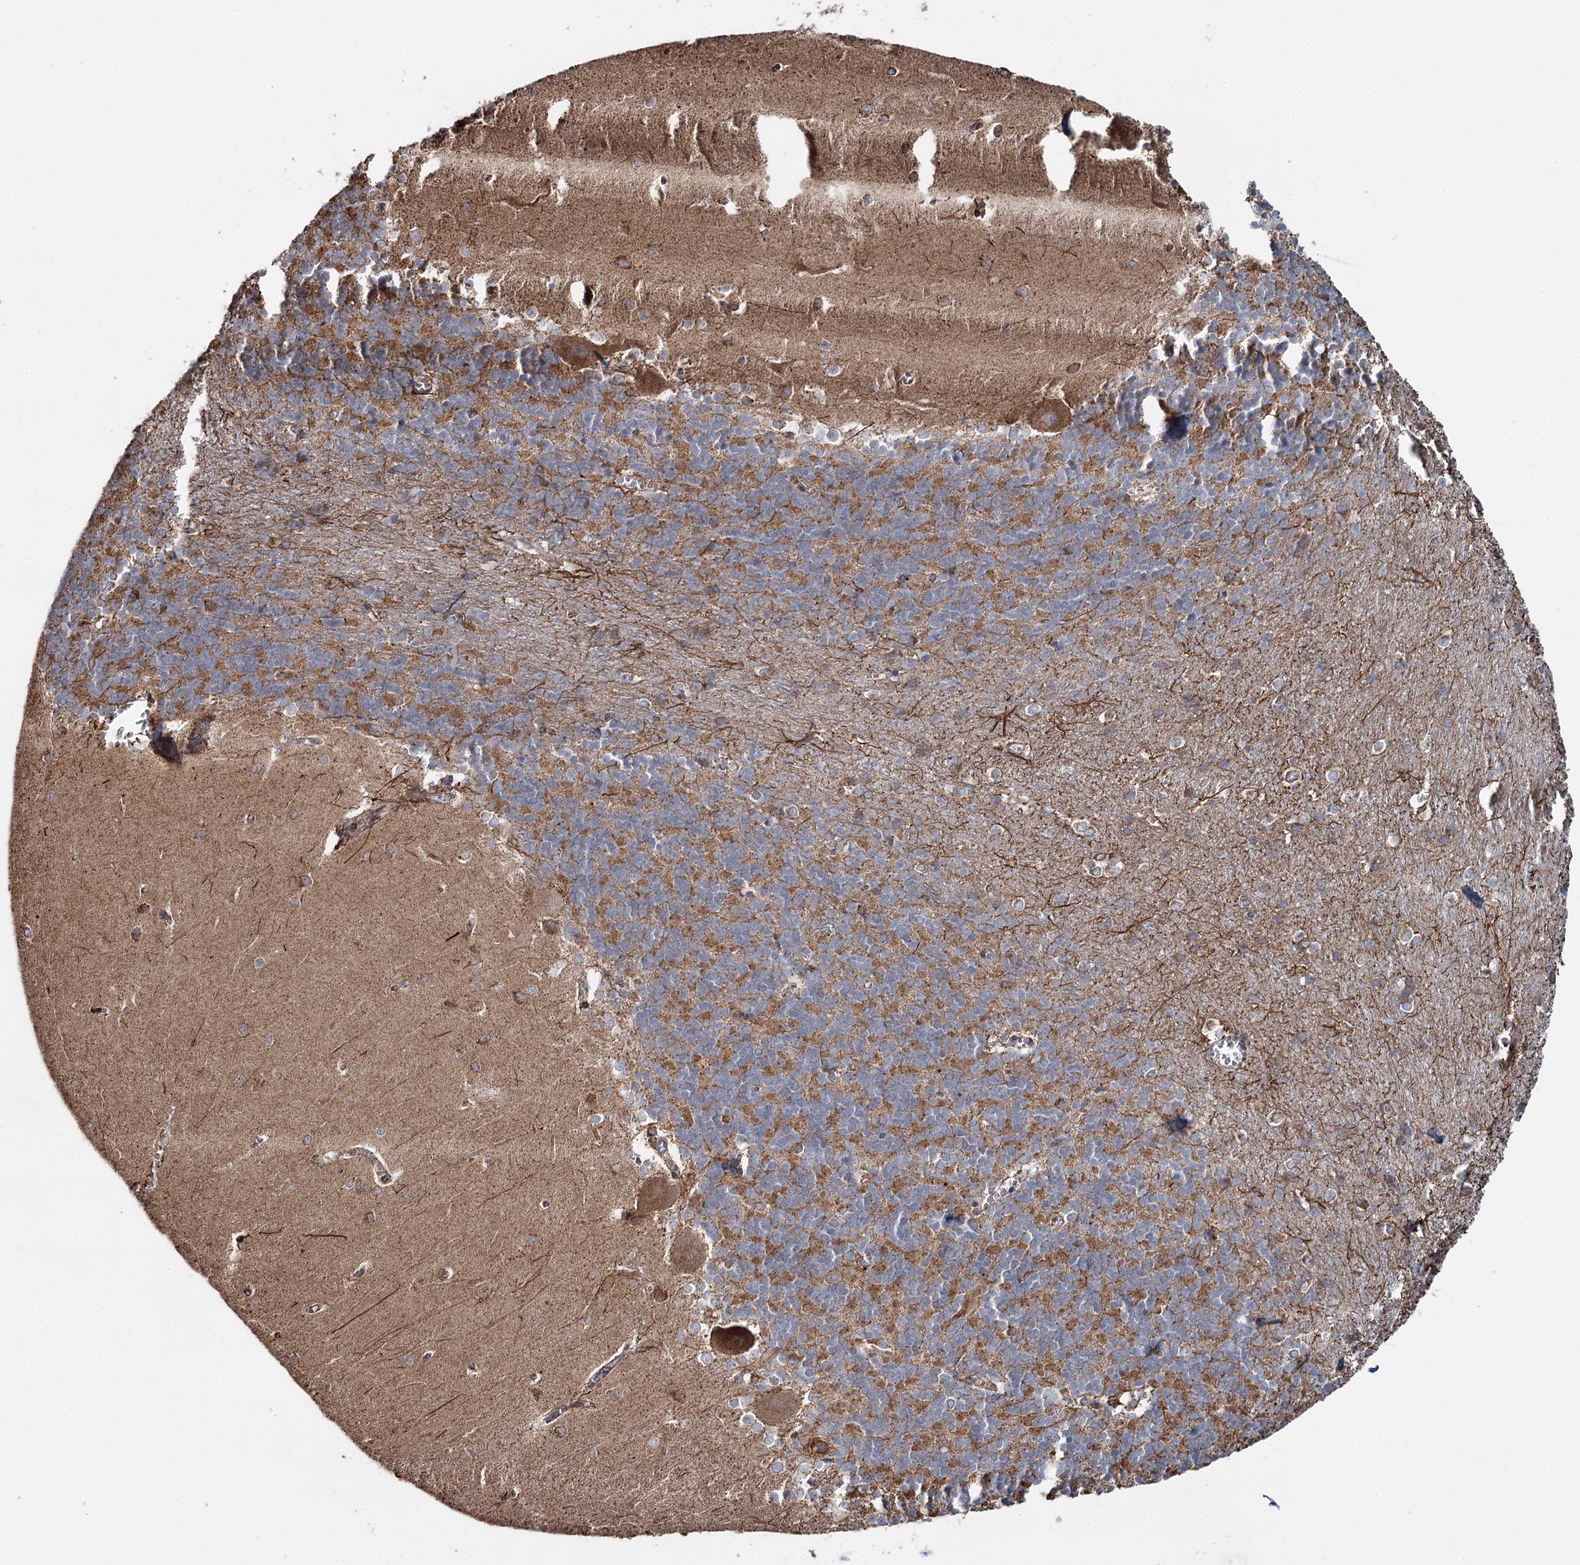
{"staining": {"intensity": "moderate", "quantity": ">75%", "location": "cytoplasmic/membranous"}, "tissue": "cerebellum", "cell_type": "Cells in granular layer", "image_type": "normal", "snomed": [{"axis": "morphology", "description": "Normal tissue, NOS"}, {"axis": "topography", "description": "Cerebellum"}], "caption": "This micrograph demonstrates benign cerebellum stained with IHC to label a protein in brown. The cytoplasmic/membranous of cells in granular layer show moderate positivity for the protein. Nuclei are counter-stained blue.", "gene": "APH1A", "patient": {"sex": "male", "age": 37}}